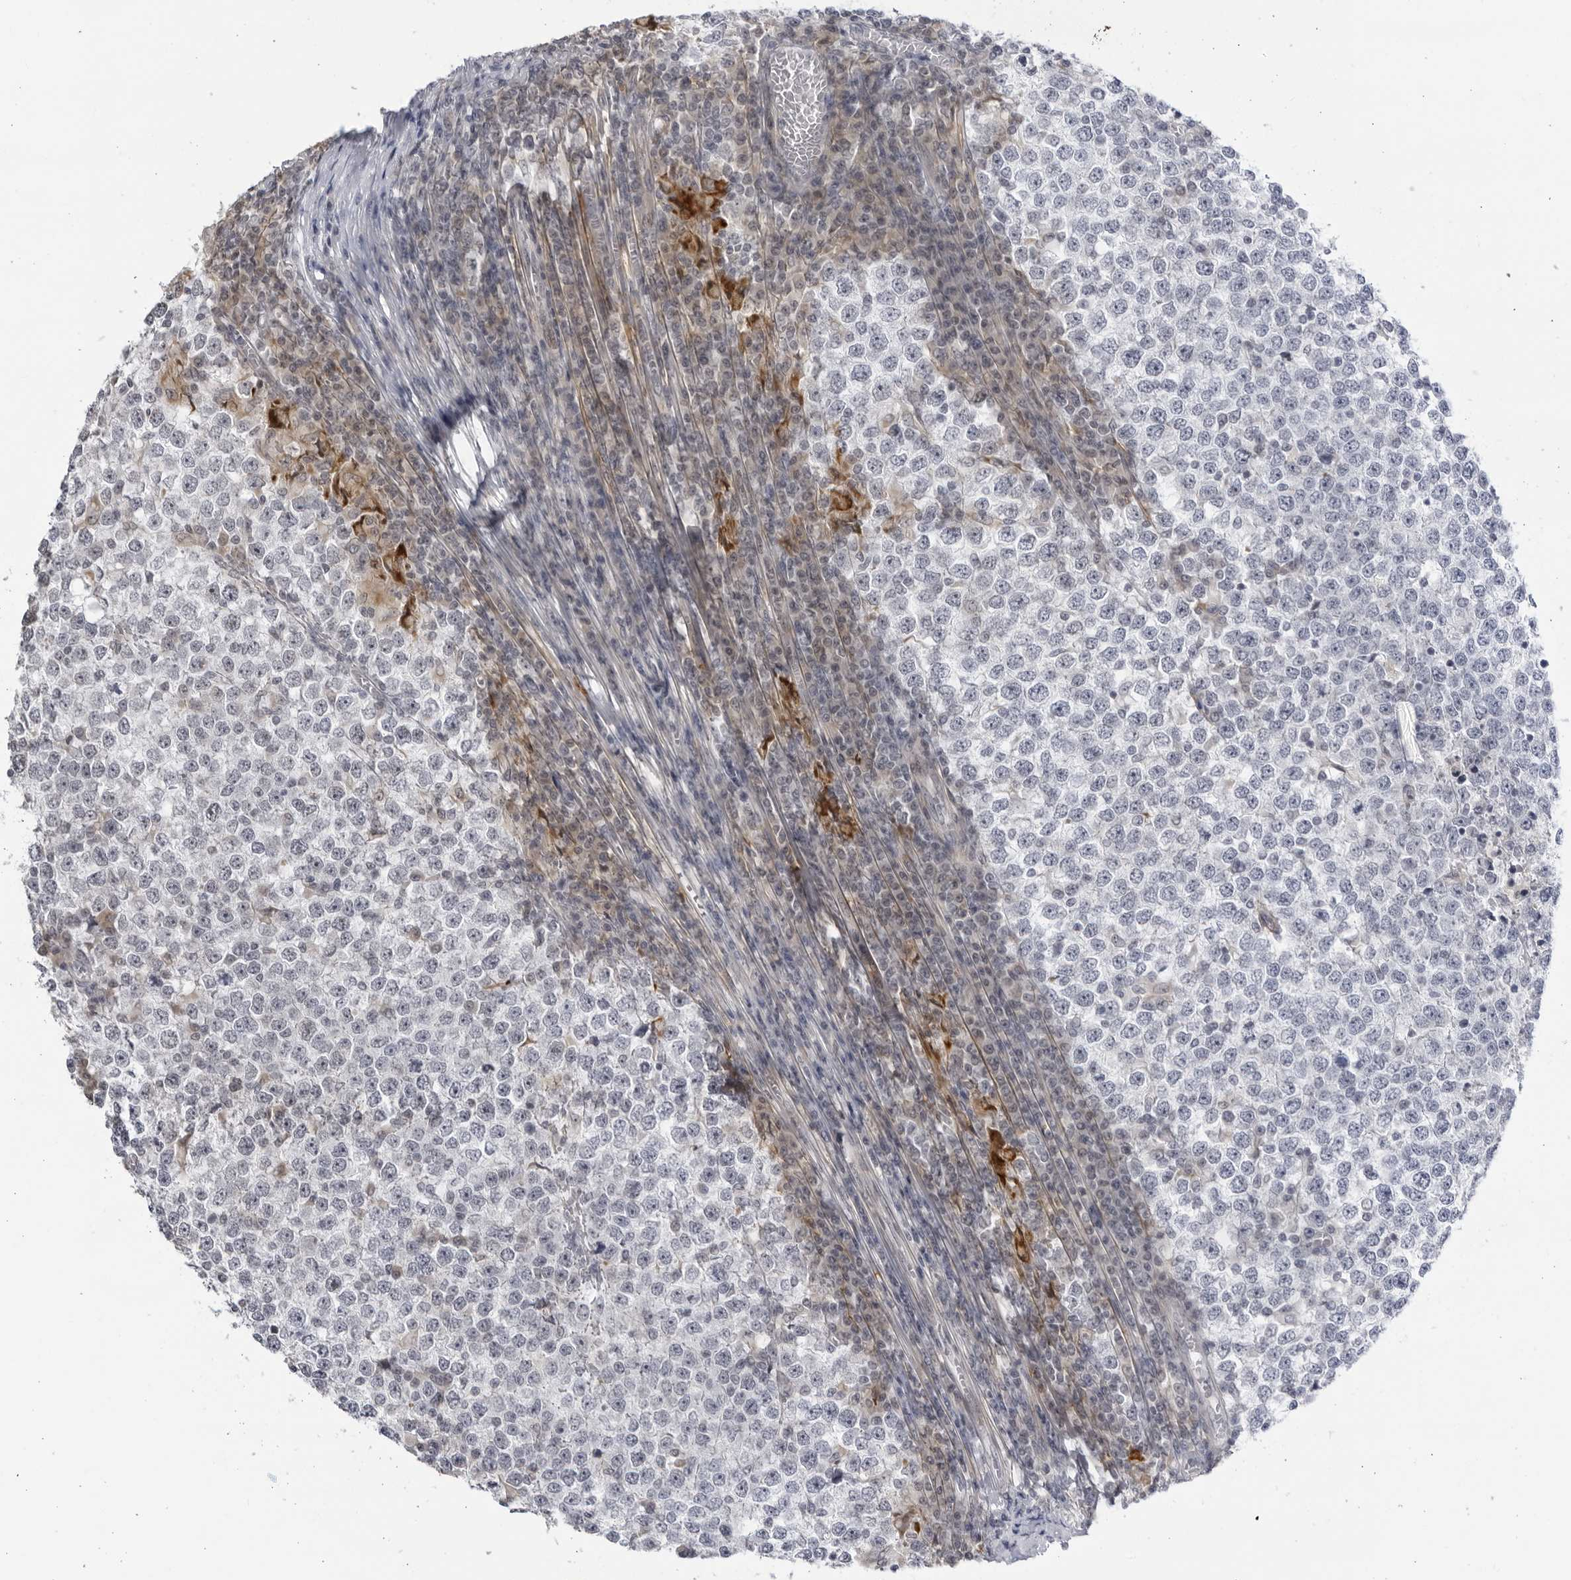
{"staining": {"intensity": "negative", "quantity": "none", "location": "none"}, "tissue": "testis cancer", "cell_type": "Tumor cells", "image_type": "cancer", "snomed": [{"axis": "morphology", "description": "Seminoma, NOS"}, {"axis": "topography", "description": "Testis"}], "caption": "An immunohistochemistry image of testis cancer is shown. There is no staining in tumor cells of testis cancer.", "gene": "CNBD1", "patient": {"sex": "male", "age": 65}}